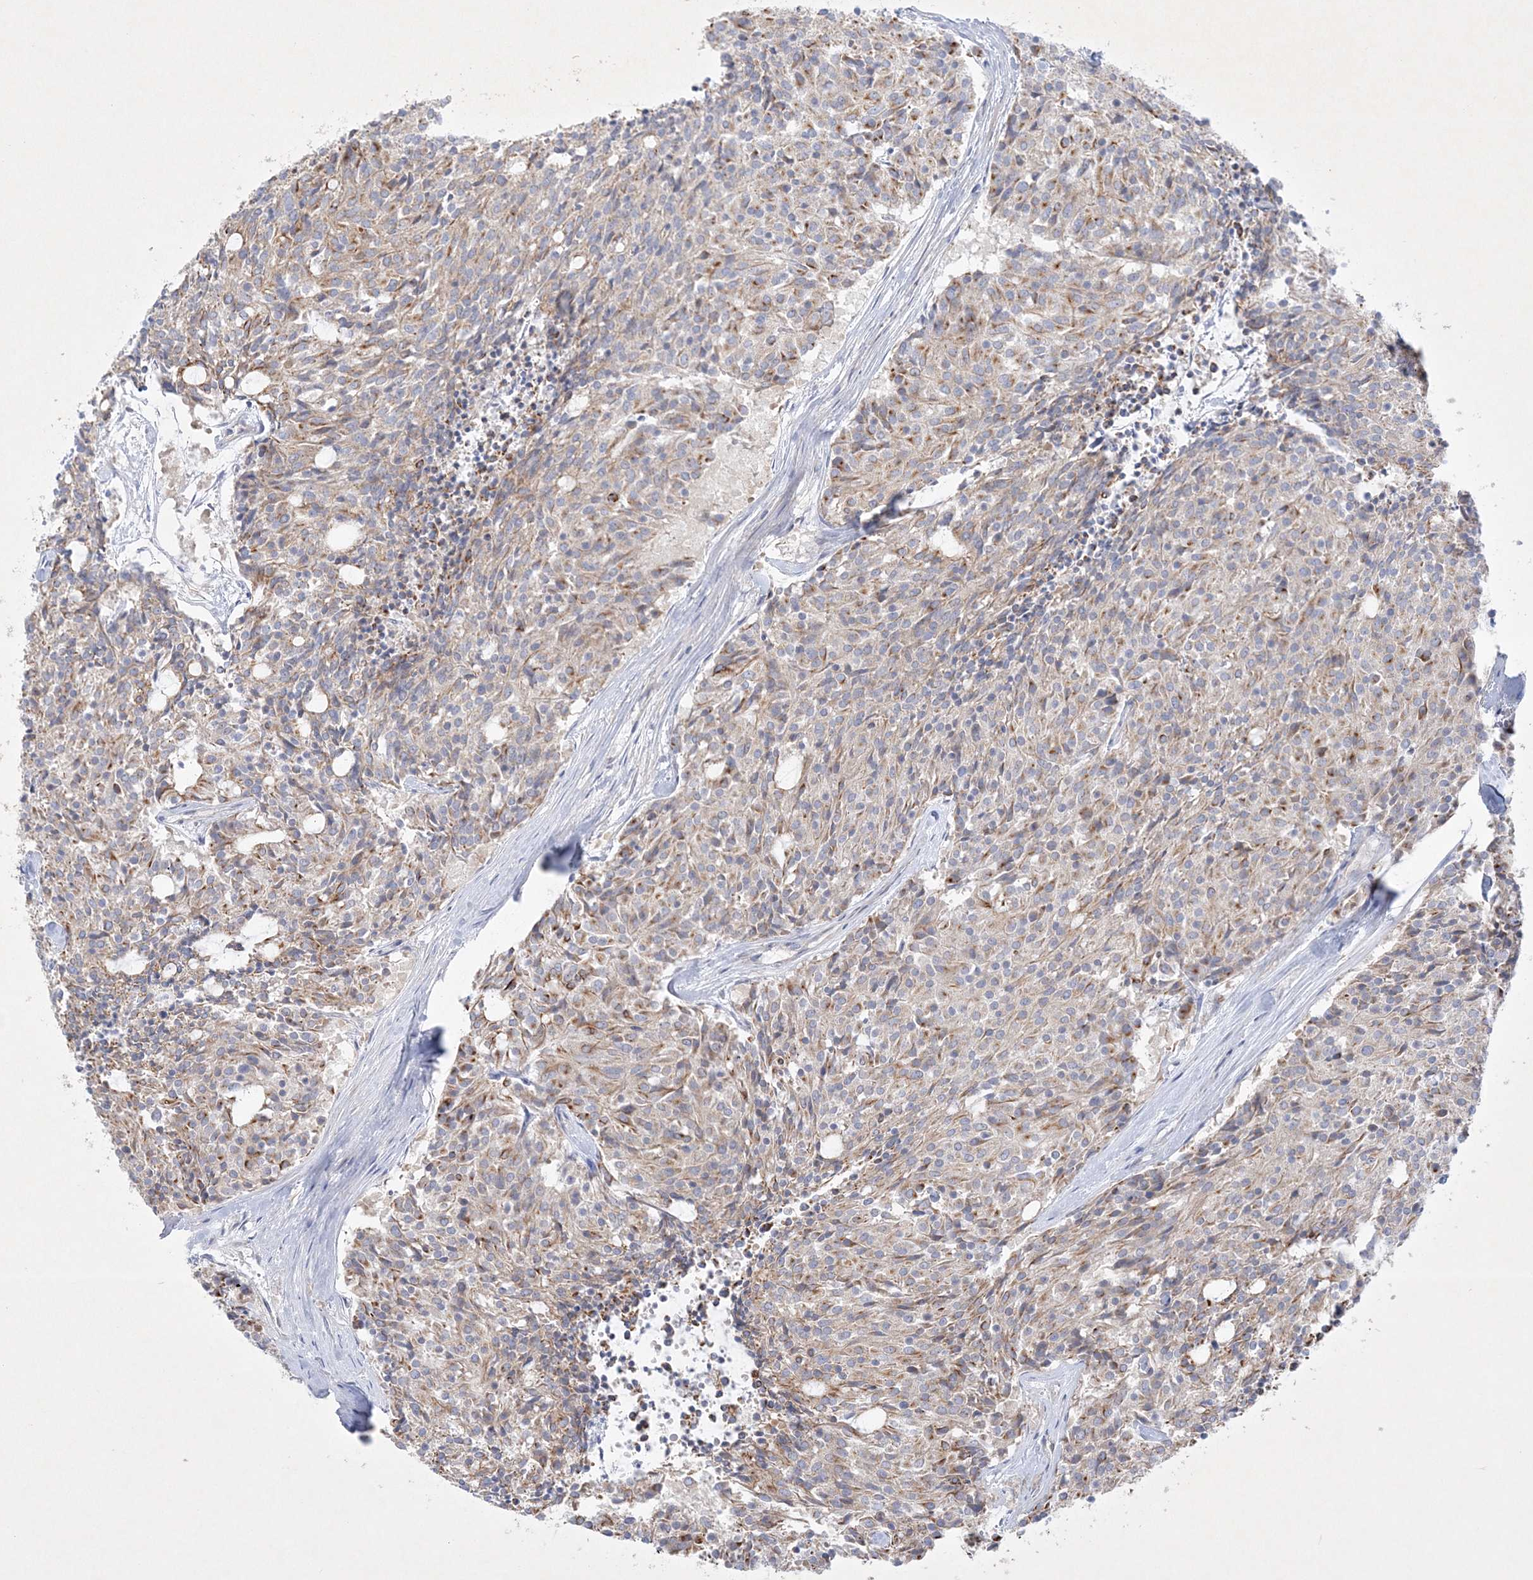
{"staining": {"intensity": "moderate", "quantity": "25%-75%", "location": "cytoplasmic/membranous"}, "tissue": "carcinoid", "cell_type": "Tumor cells", "image_type": "cancer", "snomed": [{"axis": "morphology", "description": "Carcinoid, malignant, NOS"}, {"axis": "topography", "description": "Pancreas"}], "caption": "A medium amount of moderate cytoplasmic/membranous positivity is seen in approximately 25%-75% of tumor cells in carcinoid (malignant) tissue.", "gene": "FARSB", "patient": {"sex": "female", "age": 54}}